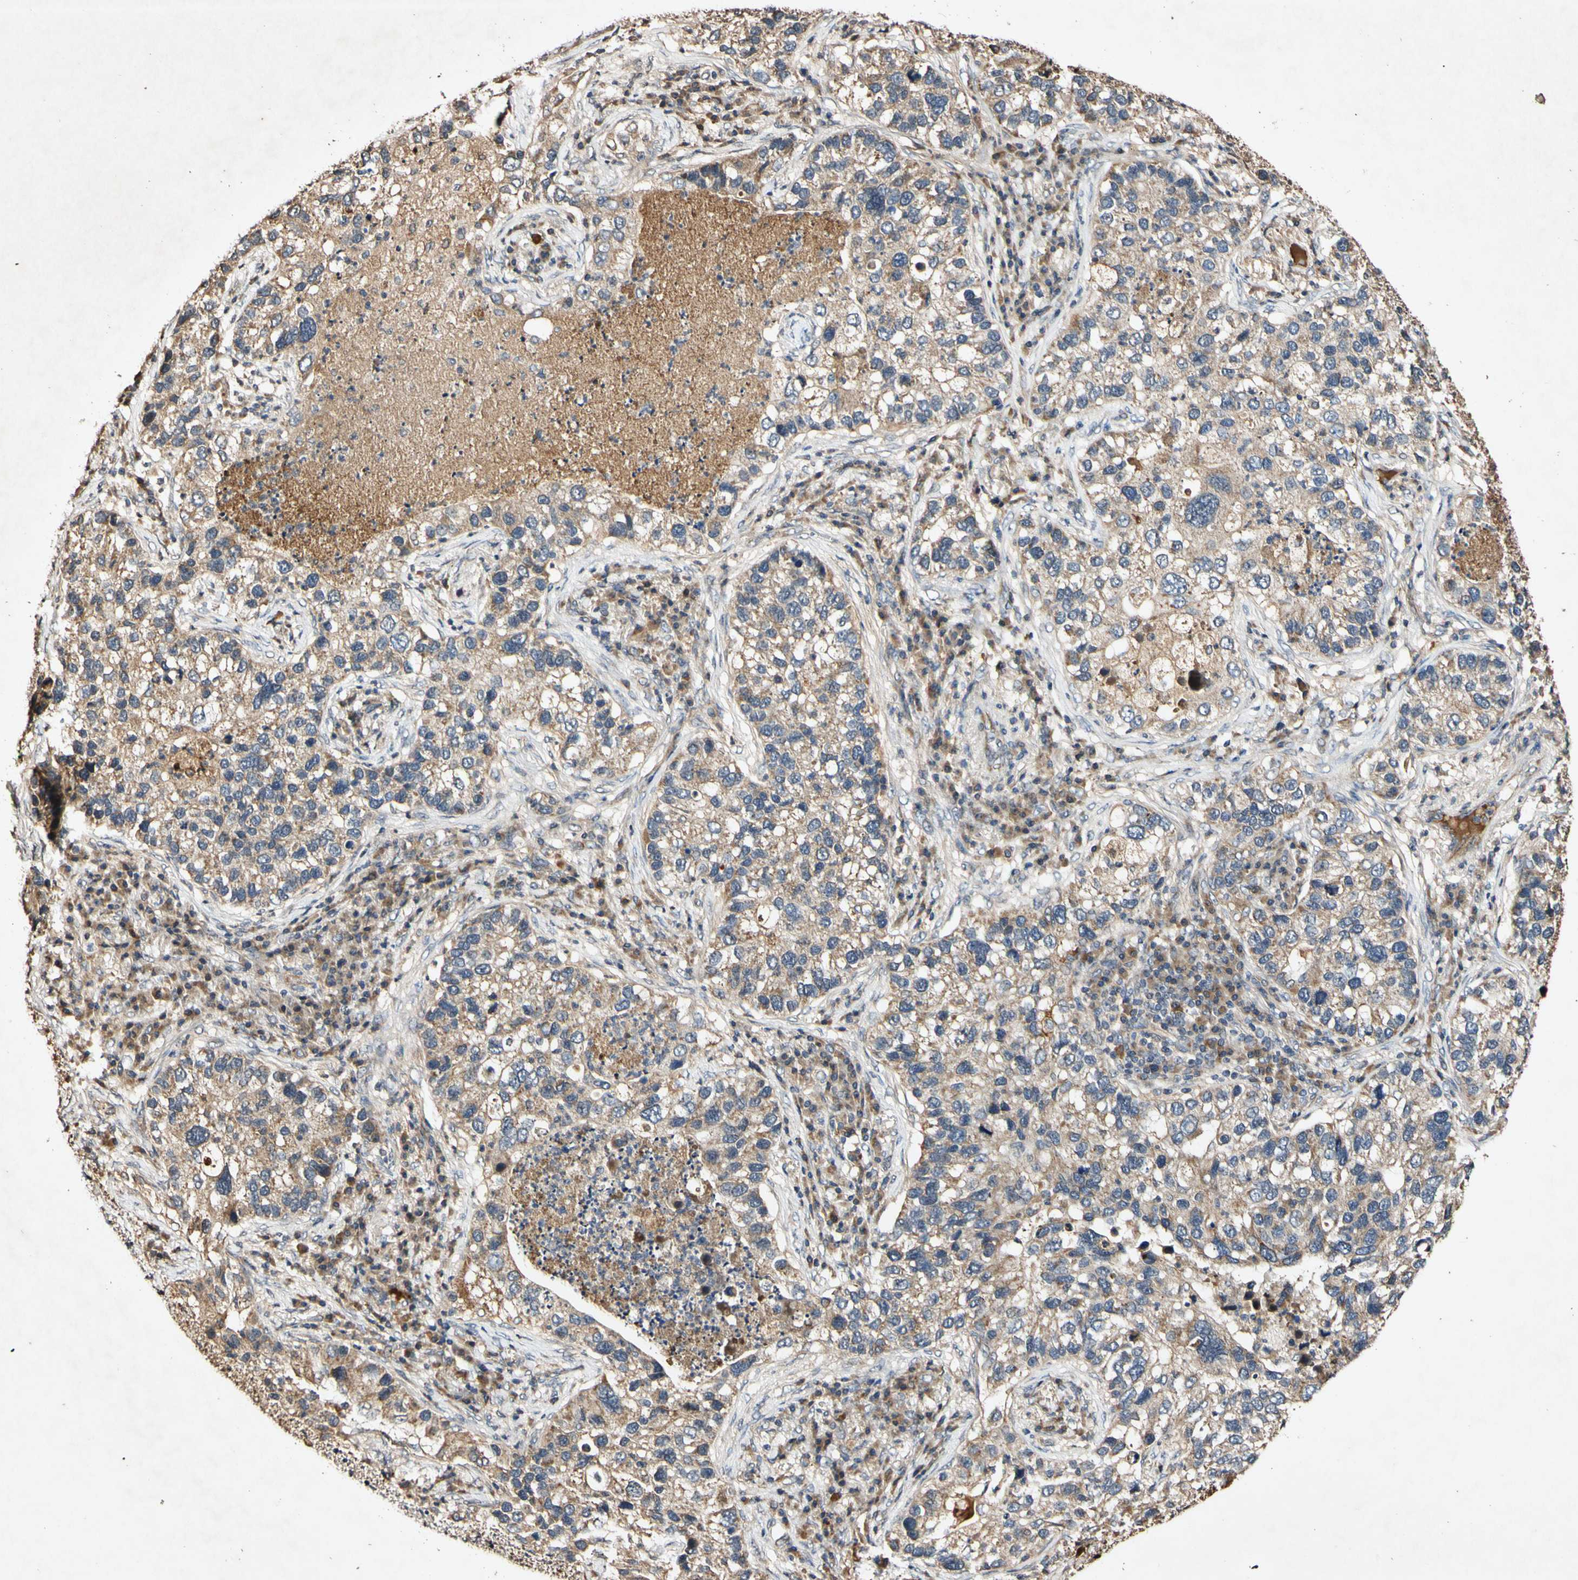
{"staining": {"intensity": "moderate", "quantity": ">75%", "location": "cytoplasmic/membranous"}, "tissue": "lung cancer", "cell_type": "Tumor cells", "image_type": "cancer", "snomed": [{"axis": "morphology", "description": "Normal tissue, NOS"}, {"axis": "morphology", "description": "Adenocarcinoma, NOS"}, {"axis": "topography", "description": "Bronchus"}, {"axis": "topography", "description": "Lung"}], "caption": "Lung adenocarcinoma was stained to show a protein in brown. There is medium levels of moderate cytoplasmic/membranous positivity in approximately >75% of tumor cells.", "gene": "PLAT", "patient": {"sex": "male", "age": 54}}